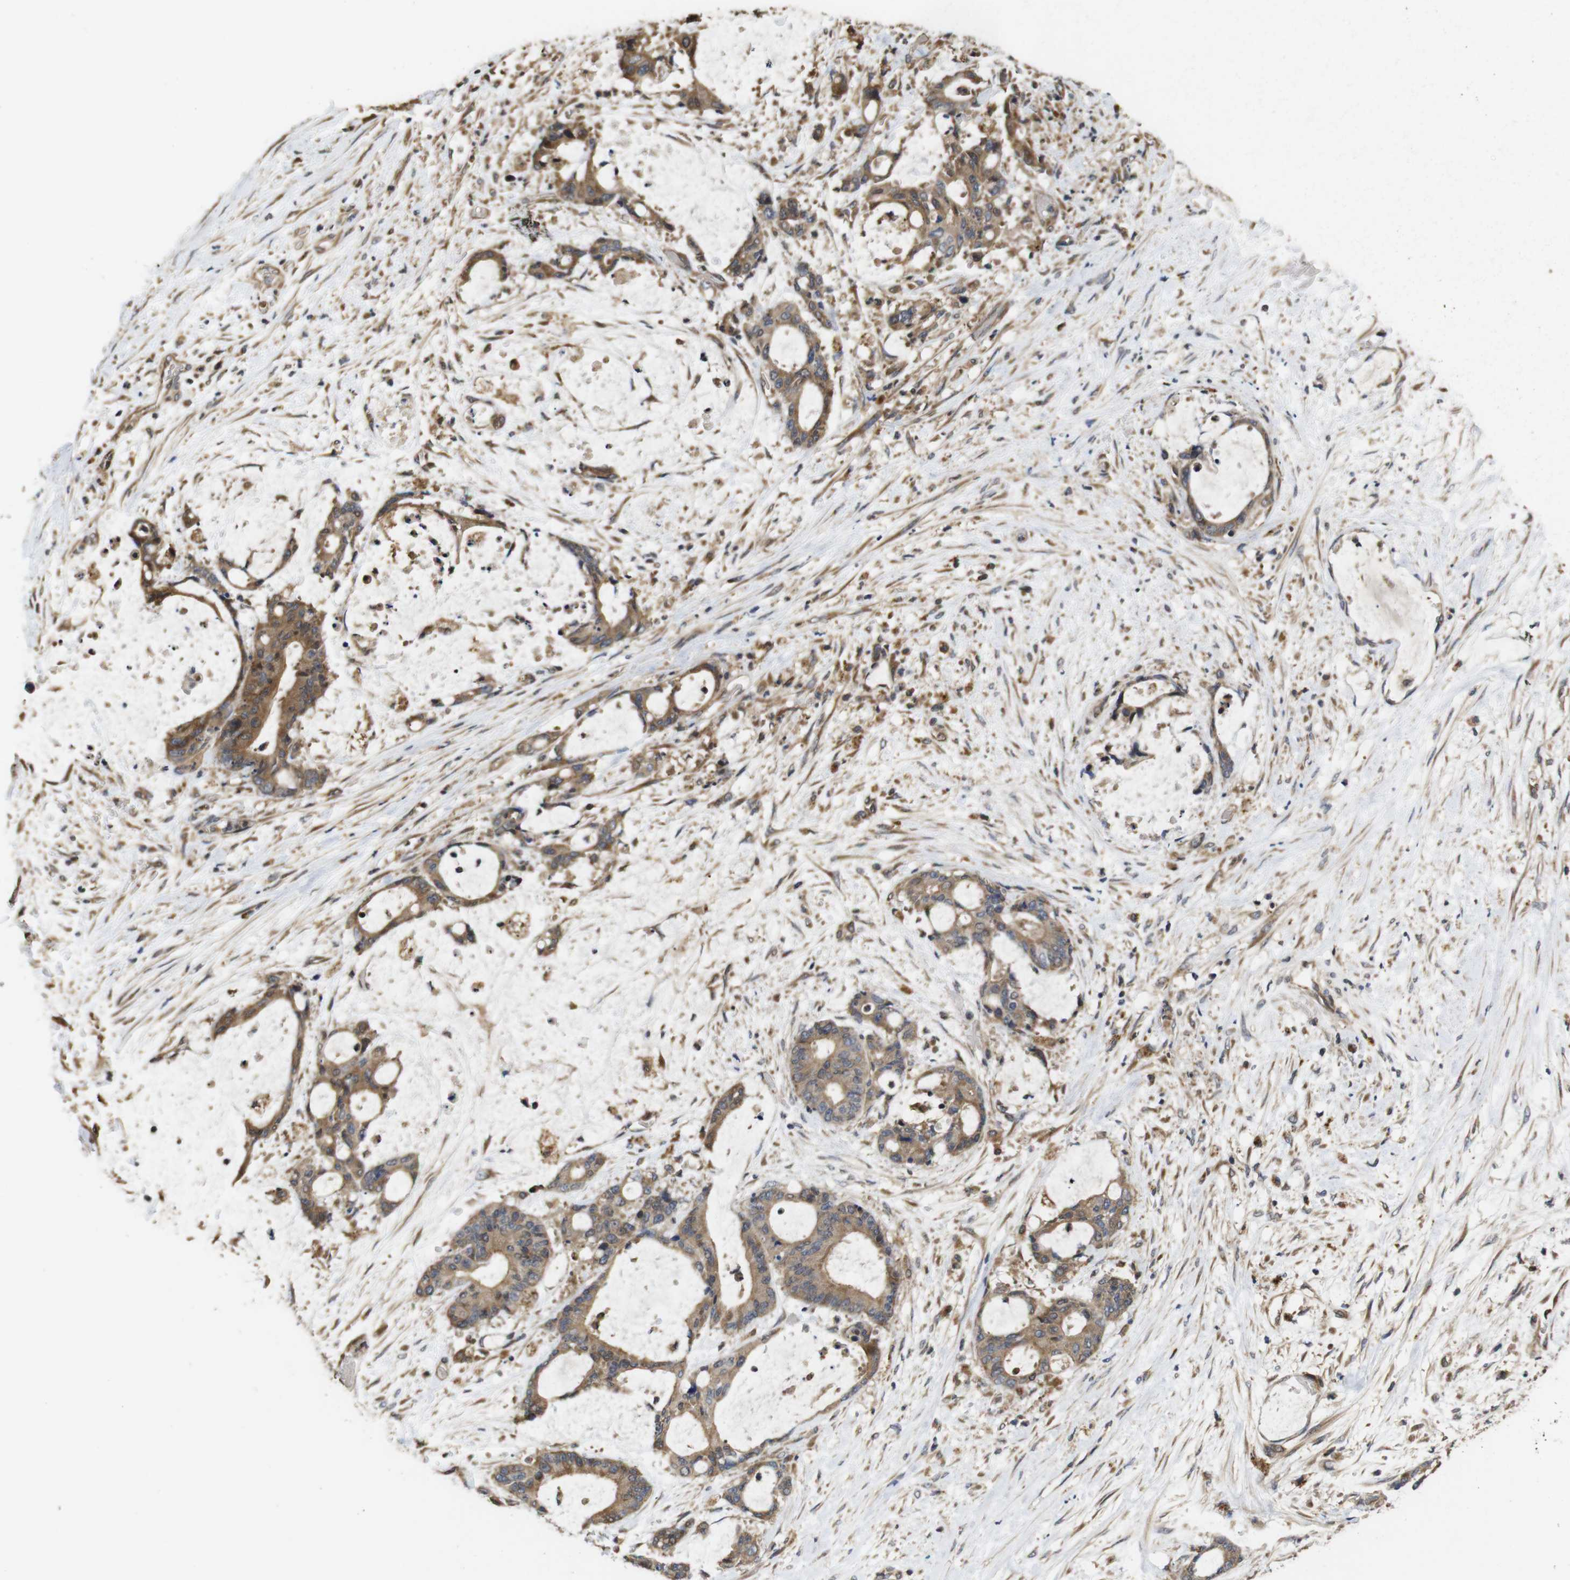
{"staining": {"intensity": "moderate", "quantity": ">75%", "location": "cytoplasmic/membranous"}, "tissue": "liver cancer", "cell_type": "Tumor cells", "image_type": "cancer", "snomed": [{"axis": "morphology", "description": "Cholangiocarcinoma"}, {"axis": "topography", "description": "Liver"}], "caption": "About >75% of tumor cells in human liver cancer (cholangiocarcinoma) display moderate cytoplasmic/membranous protein staining as visualized by brown immunohistochemical staining.", "gene": "PTPN14", "patient": {"sex": "female", "age": 73}}